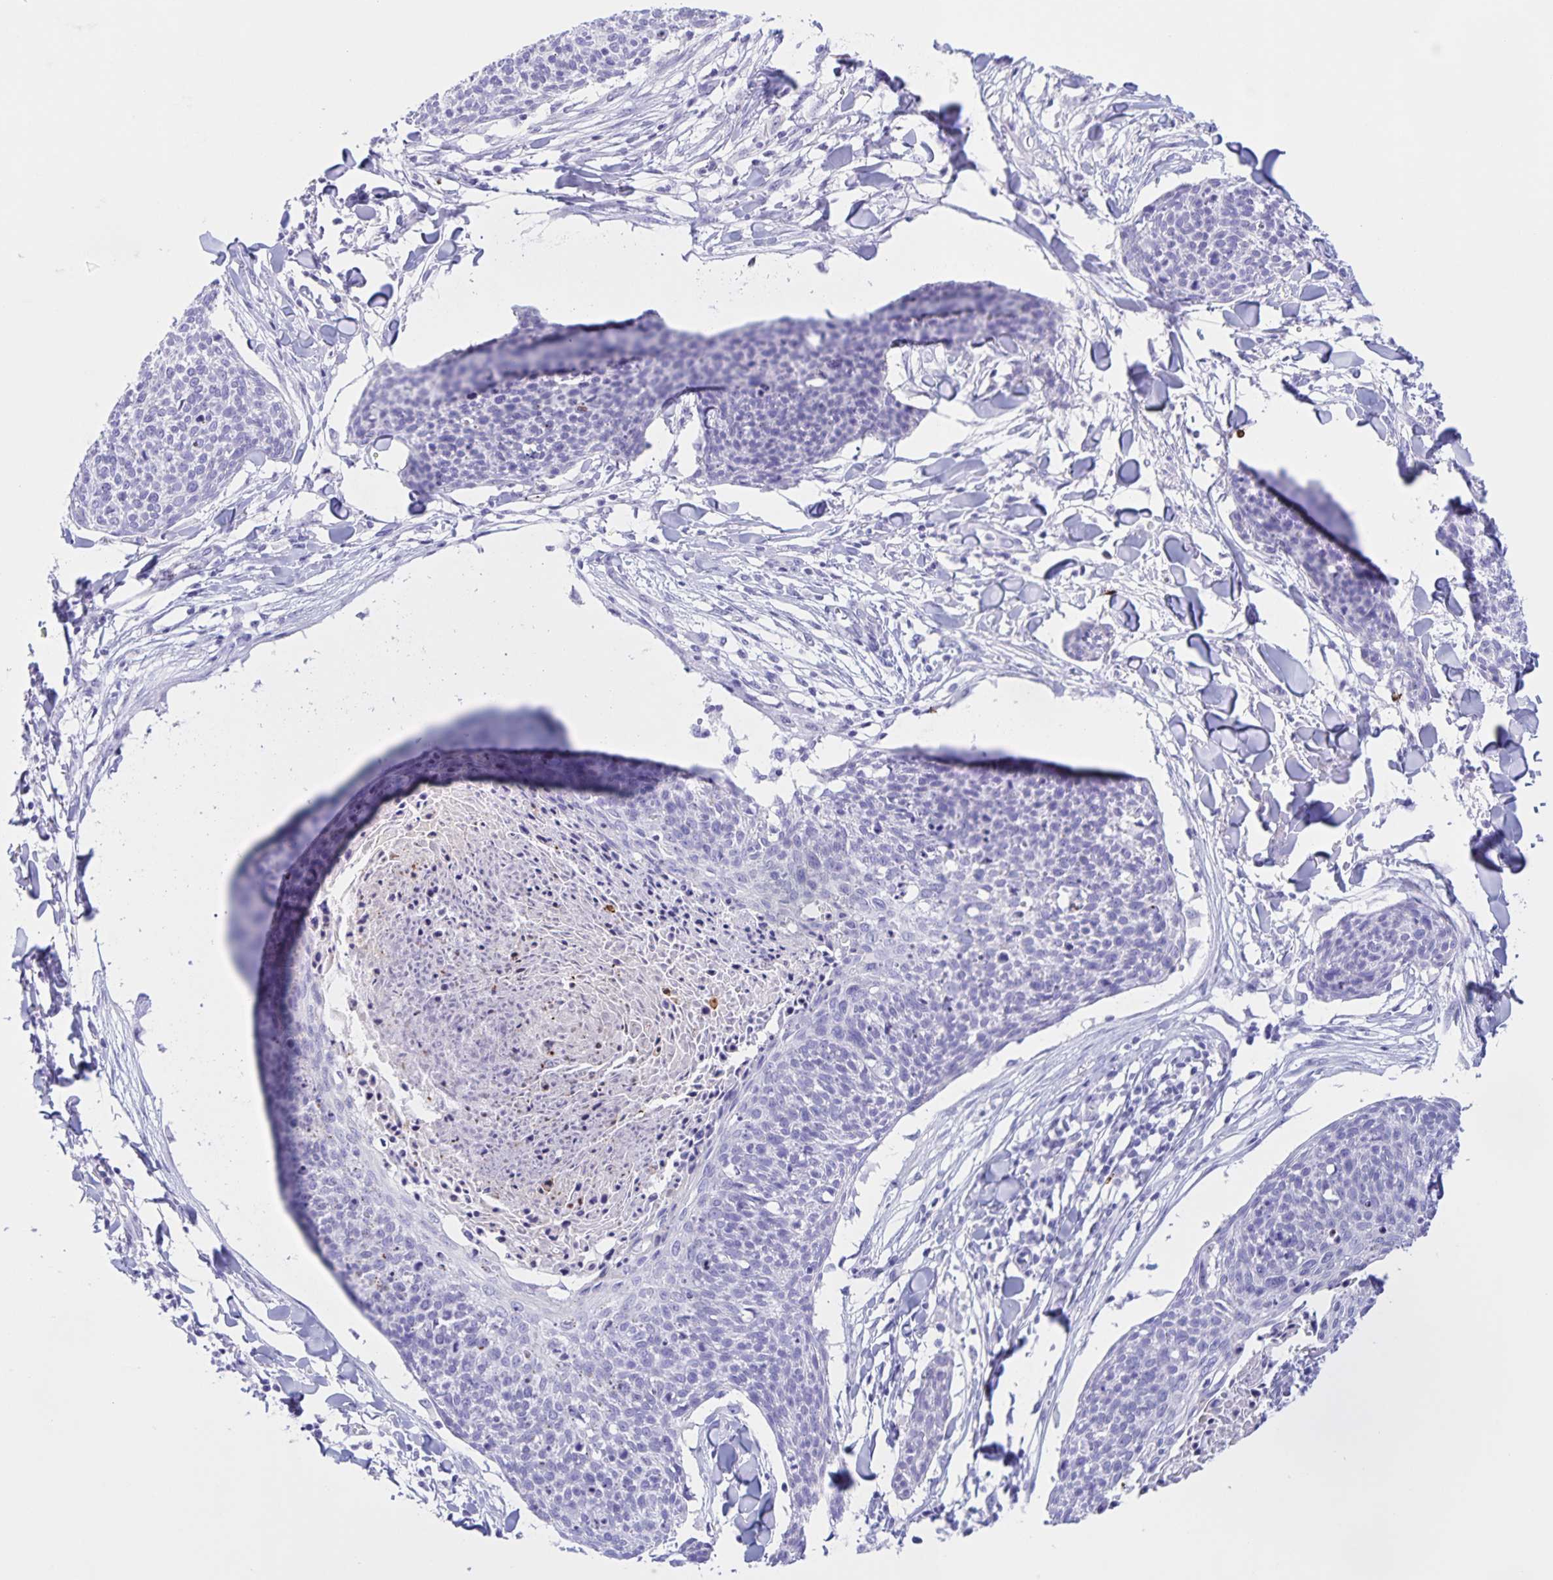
{"staining": {"intensity": "negative", "quantity": "none", "location": "none"}, "tissue": "skin cancer", "cell_type": "Tumor cells", "image_type": "cancer", "snomed": [{"axis": "morphology", "description": "Squamous cell carcinoma, NOS"}, {"axis": "topography", "description": "Skin"}, {"axis": "topography", "description": "Vulva"}], "caption": "IHC of human skin cancer reveals no expression in tumor cells. The staining was performed using DAB to visualize the protein expression in brown, while the nuclei were stained in blue with hematoxylin (Magnification: 20x).", "gene": "TGIF2LX", "patient": {"sex": "female", "age": 75}}